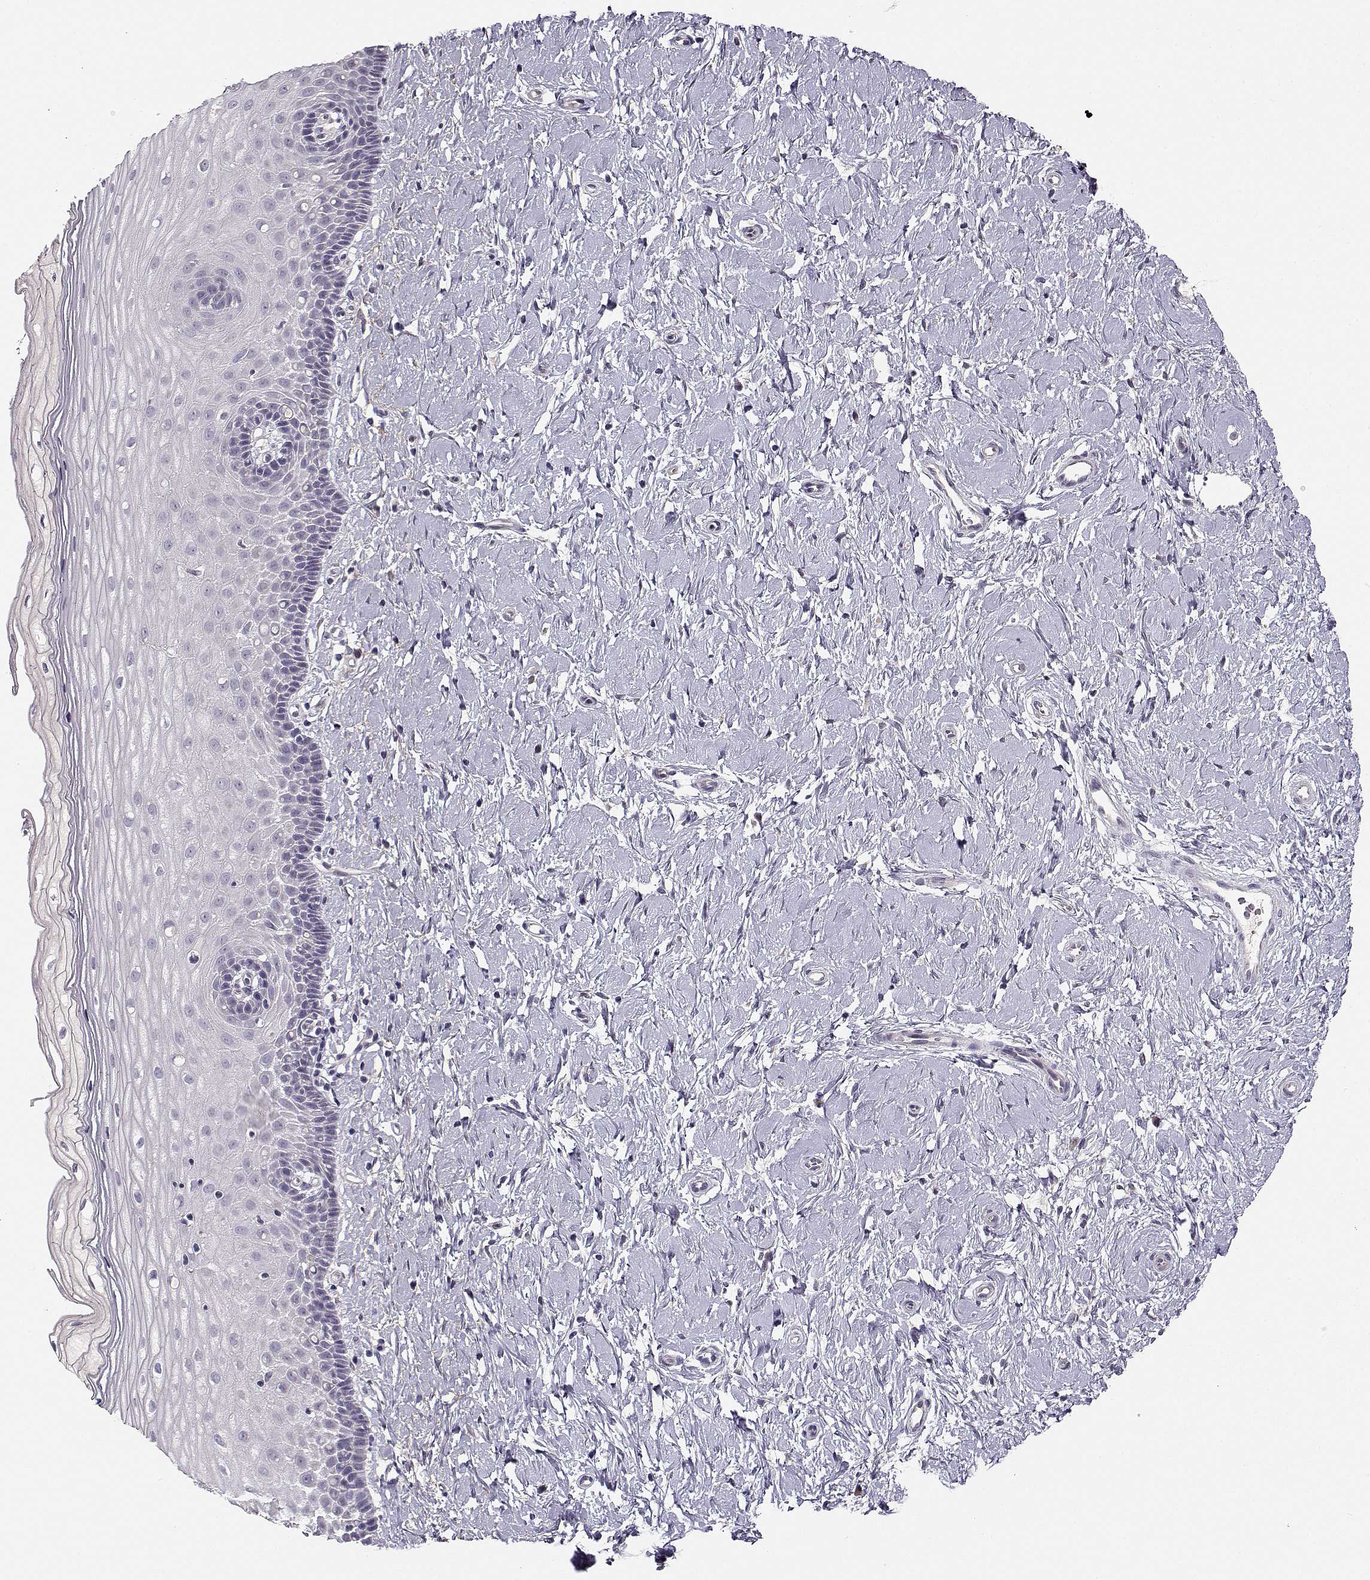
{"staining": {"intensity": "negative", "quantity": "none", "location": "none"}, "tissue": "cervix", "cell_type": "Glandular cells", "image_type": "normal", "snomed": [{"axis": "morphology", "description": "Normal tissue, NOS"}, {"axis": "topography", "description": "Cervix"}], "caption": "High magnification brightfield microscopy of benign cervix stained with DAB (3,3'-diaminobenzidine) (brown) and counterstained with hematoxylin (blue): glandular cells show no significant expression.", "gene": "TMEM145", "patient": {"sex": "female", "age": 37}}